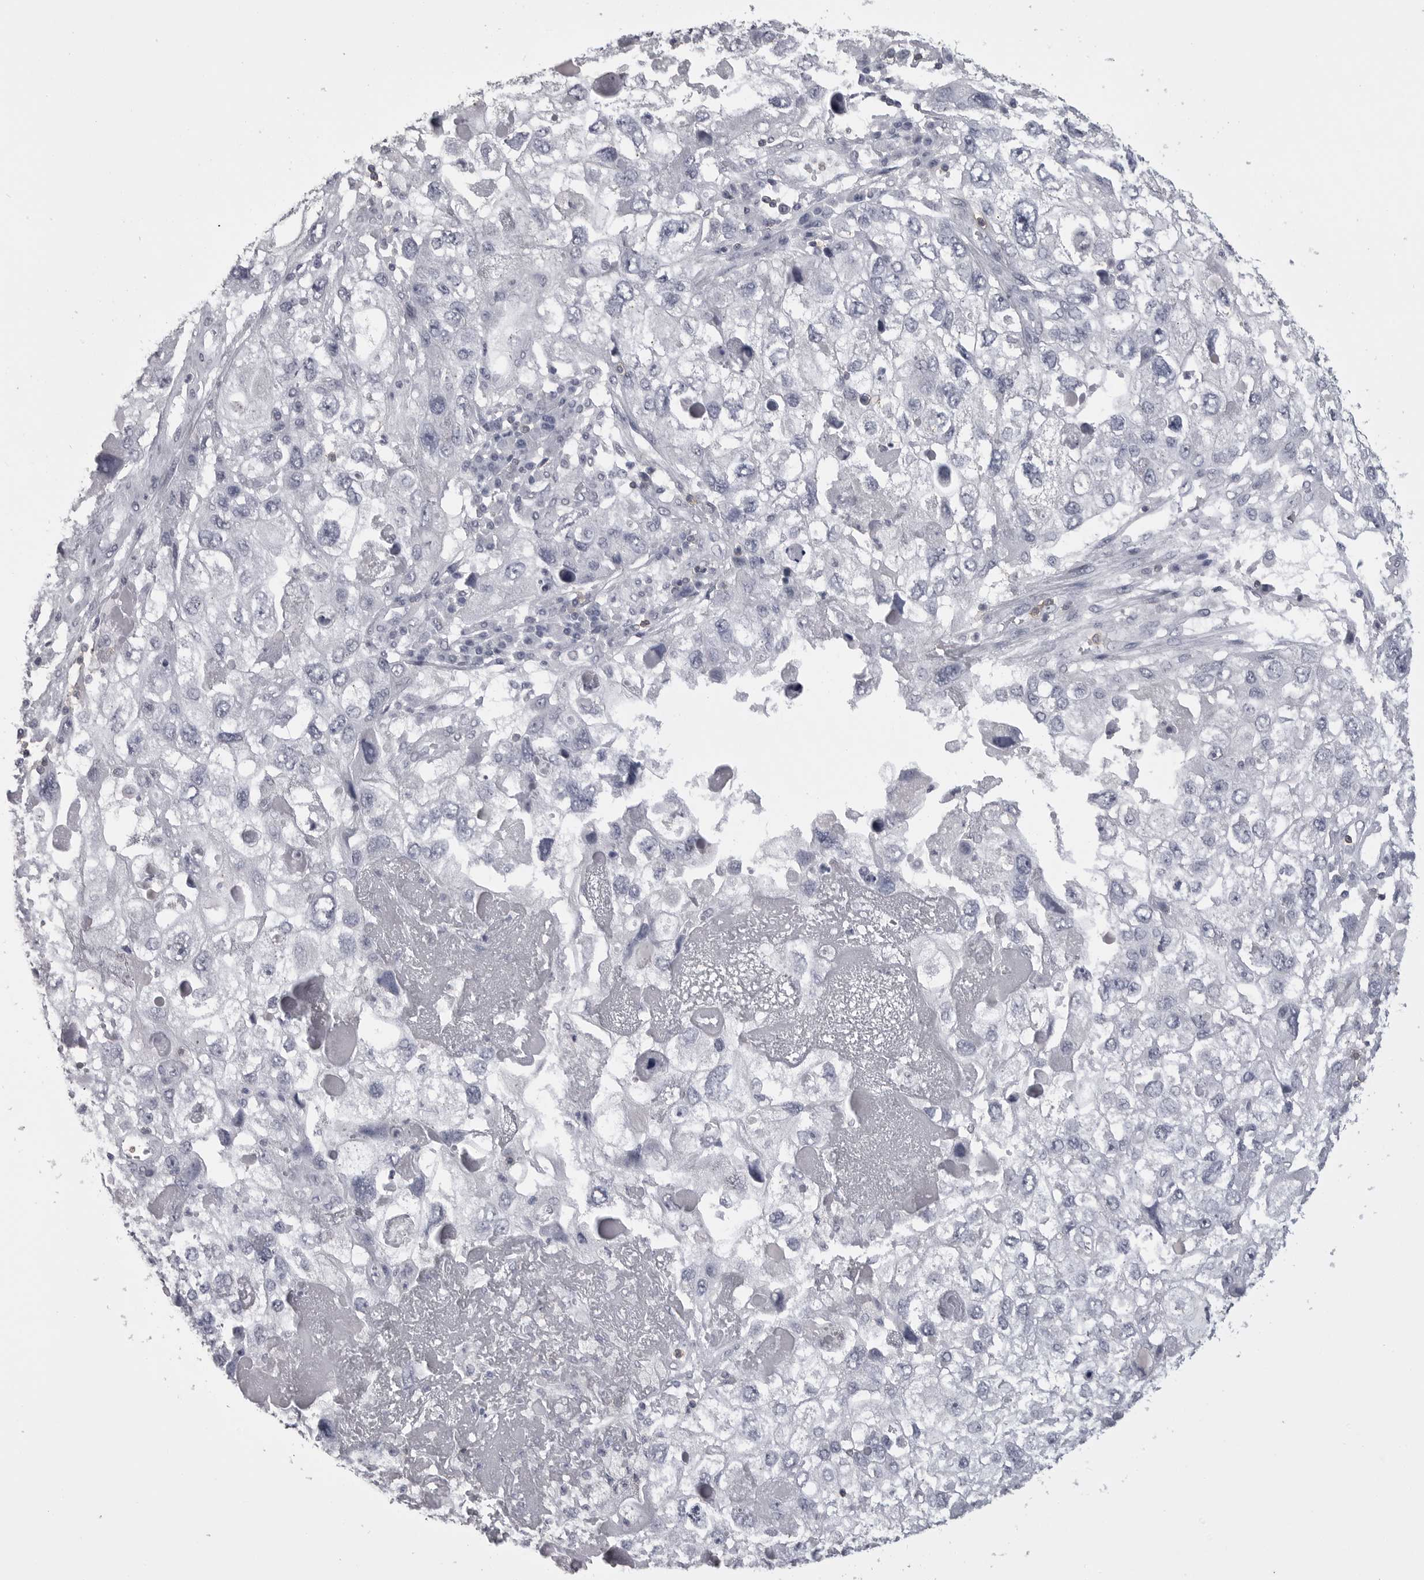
{"staining": {"intensity": "negative", "quantity": "none", "location": "none"}, "tissue": "endometrial cancer", "cell_type": "Tumor cells", "image_type": "cancer", "snomed": [{"axis": "morphology", "description": "Adenocarcinoma, NOS"}, {"axis": "topography", "description": "Endometrium"}], "caption": "Tumor cells are negative for protein expression in human endometrial adenocarcinoma.", "gene": "ITGAL", "patient": {"sex": "female", "age": 49}}